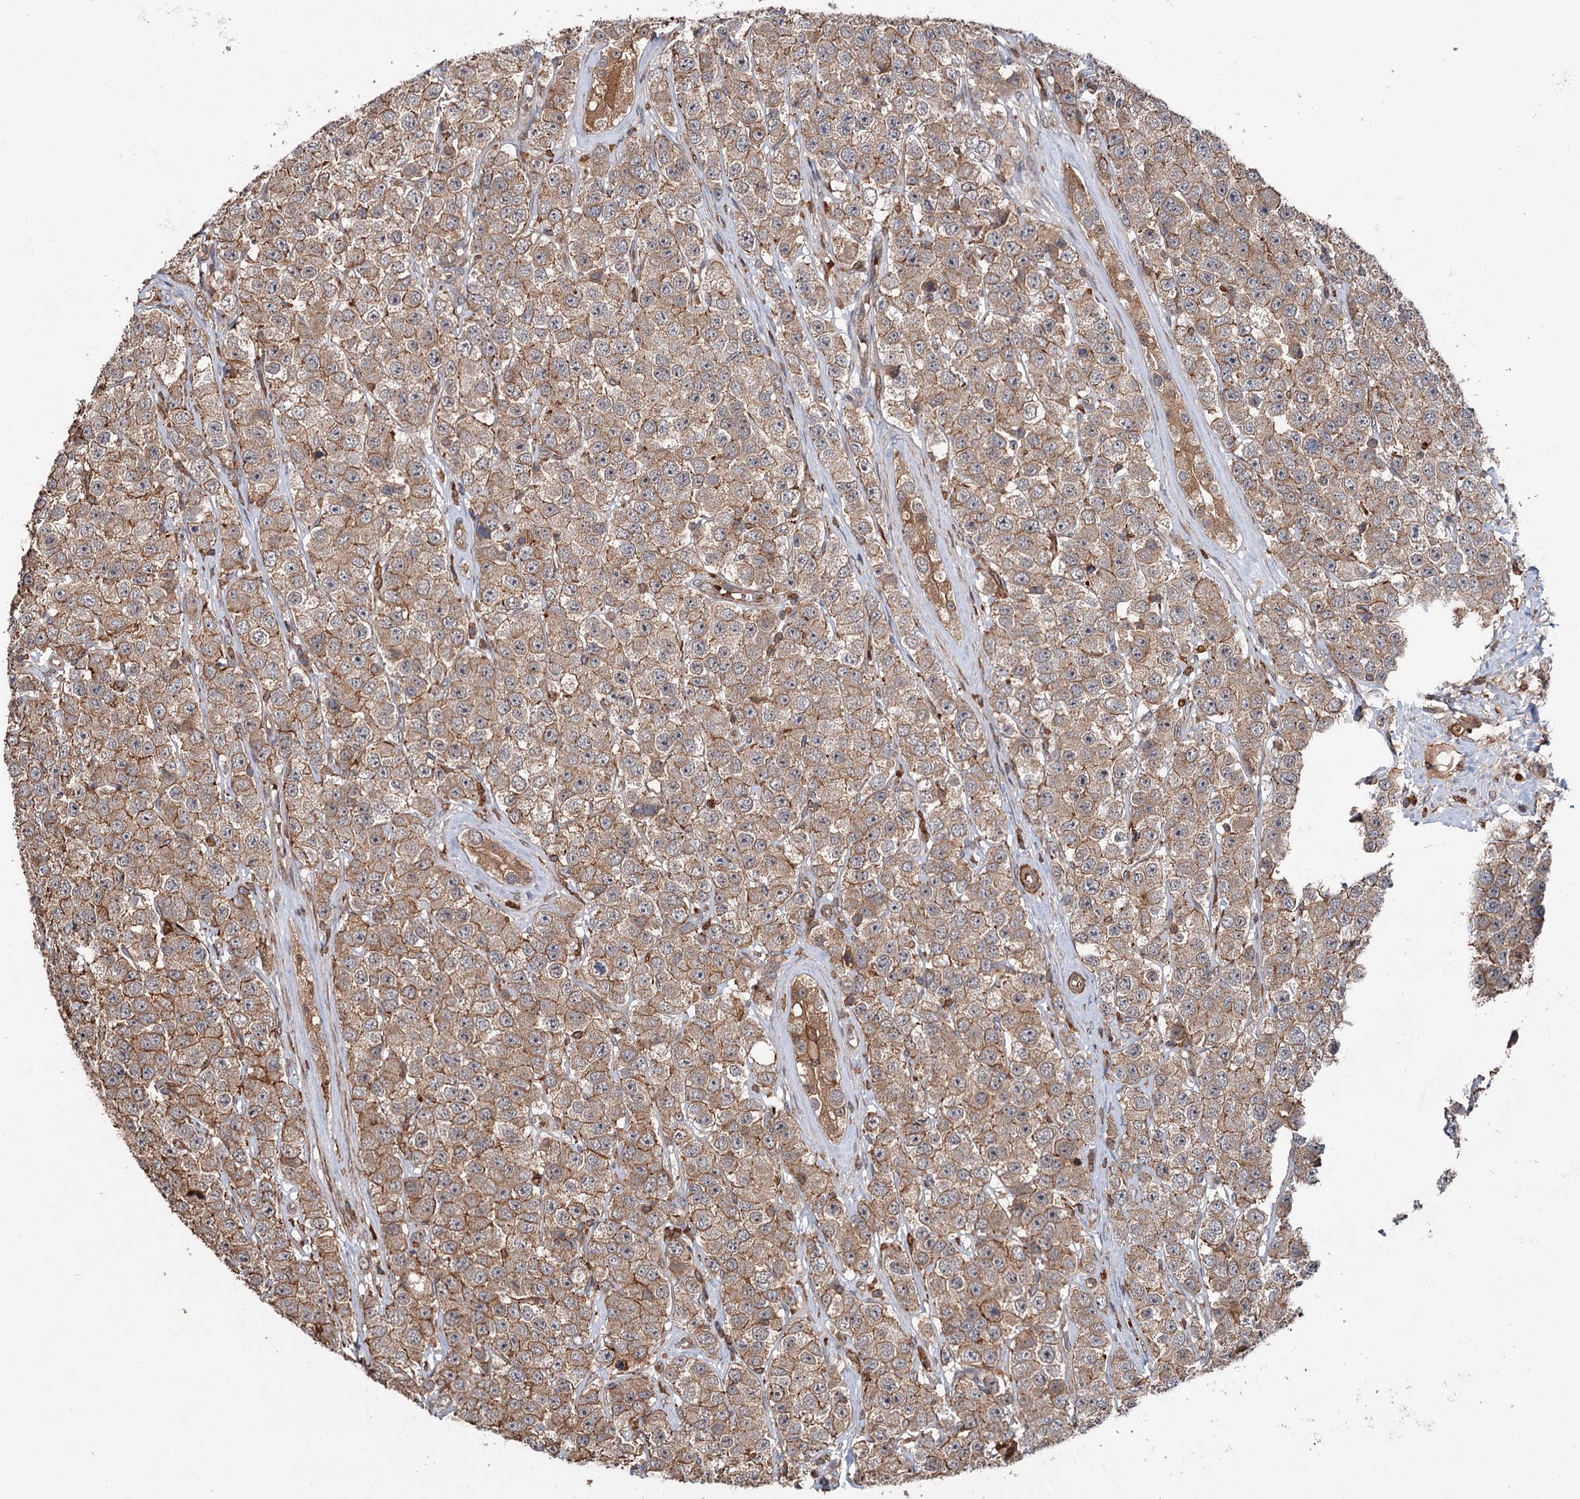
{"staining": {"intensity": "moderate", "quantity": ">75%", "location": "cytoplasmic/membranous"}, "tissue": "testis cancer", "cell_type": "Tumor cells", "image_type": "cancer", "snomed": [{"axis": "morphology", "description": "Seminoma, NOS"}, {"axis": "topography", "description": "Testis"}], "caption": "Immunohistochemistry (IHC) histopathology image of neoplastic tissue: testis seminoma stained using IHC shows medium levels of moderate protein expression localized specifically in the cytoplasmic/membranous of tumor cells, appearing as a cytoplasmic/membranous brown color.", "gene": "GRIP1", "patient": {"sex": "male", "age": 28}}